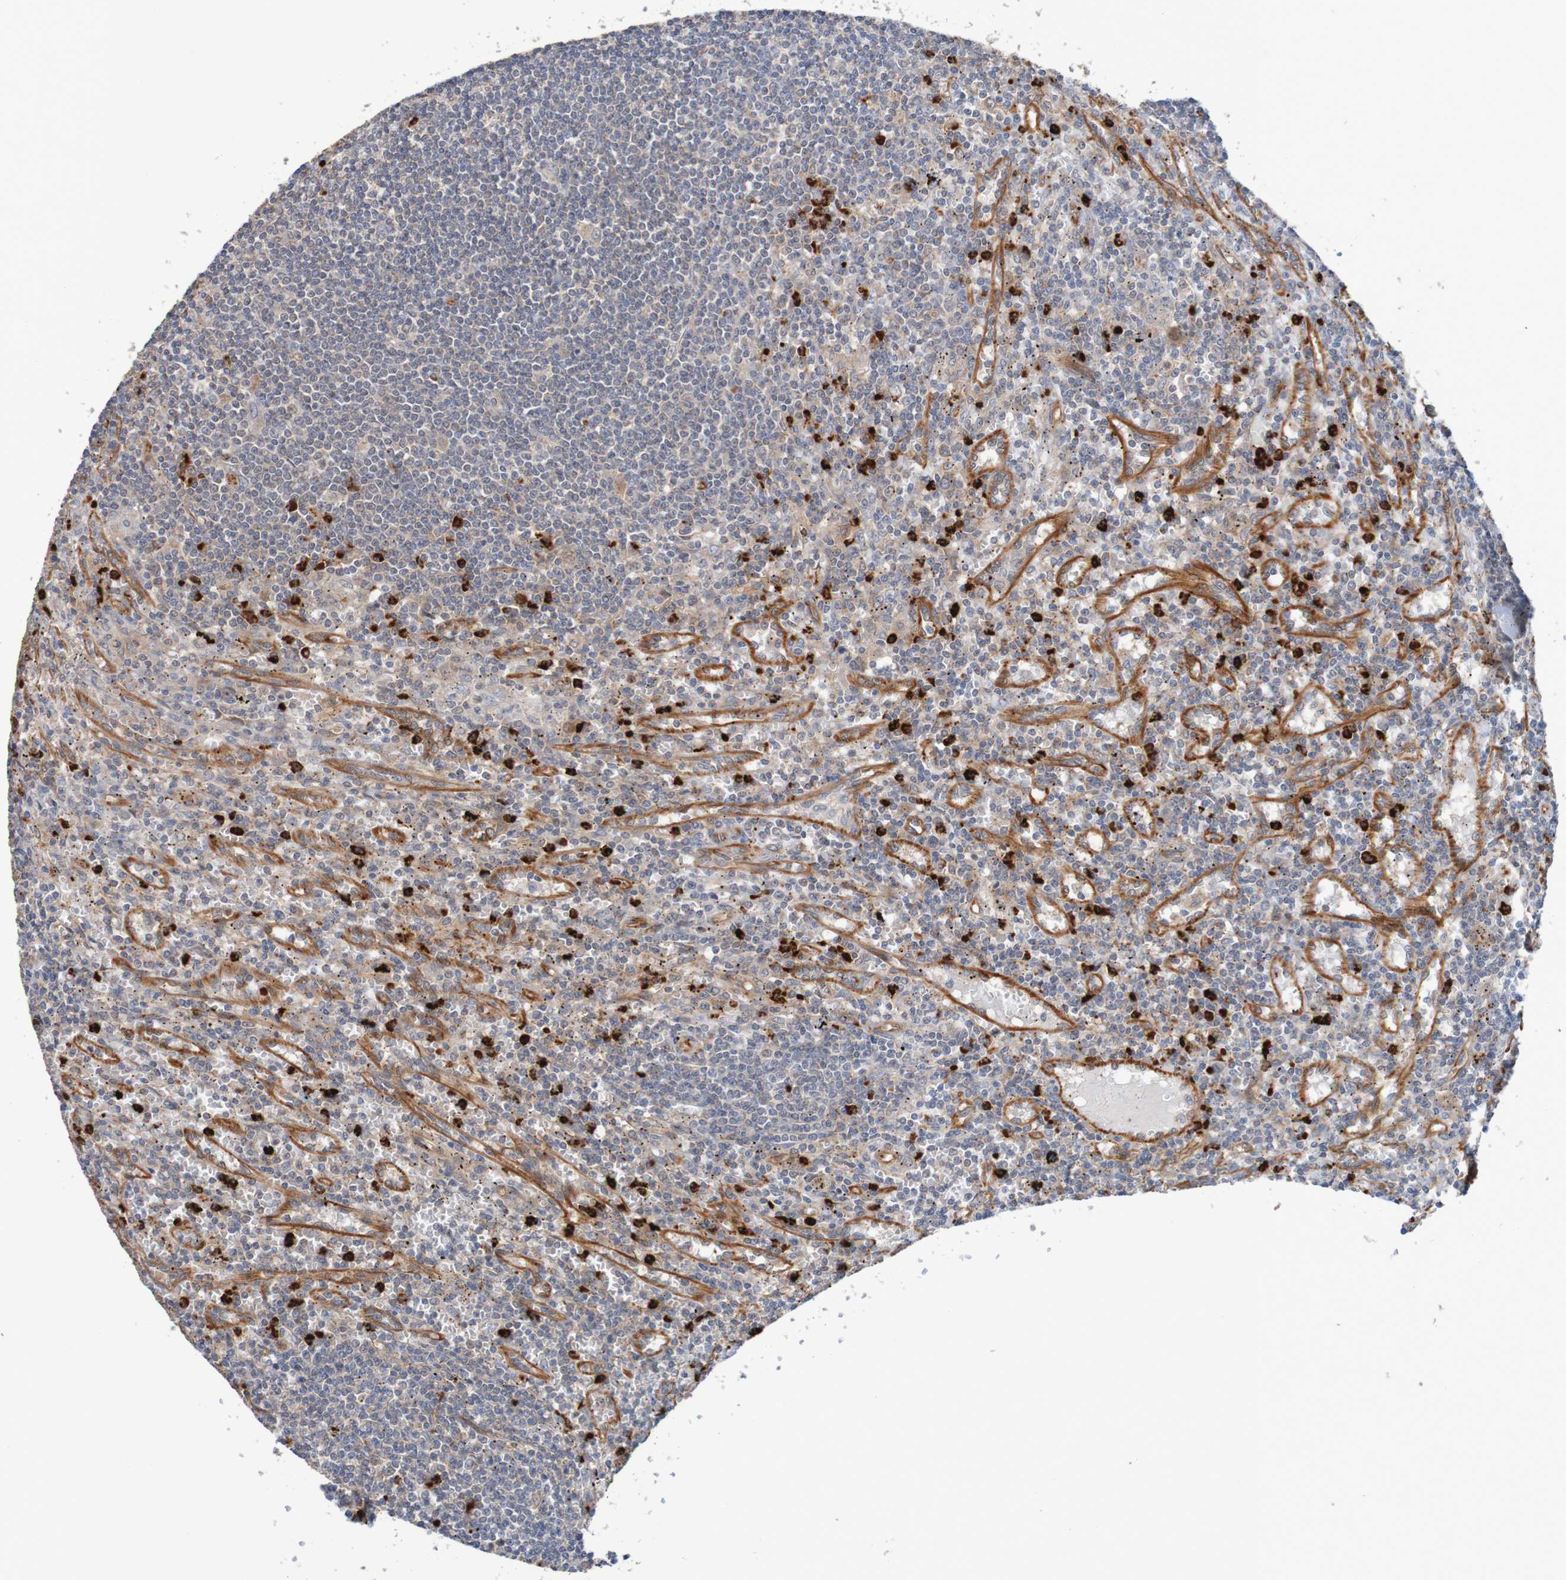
{"staining": {"intensity": "negative", "quantity": "none", "location": "none"}, "tissue": "lymphoma", "cell_type": "Tumor cells", "image_type": "cancer", "snomed": [{"axis": "morphology", "description": "Malignant lymphoma, non-Hodgkin's type, Low grade"}, {"axis": "topography", "description": "Spleen"}], "caption": "Tumor cells are negative for brown protein staining in malignant lymphoma, non-Hodgkin's type (low-grade).", "gene": "ST8SIA6", "patient": {"sex": "male", "age": 76}}